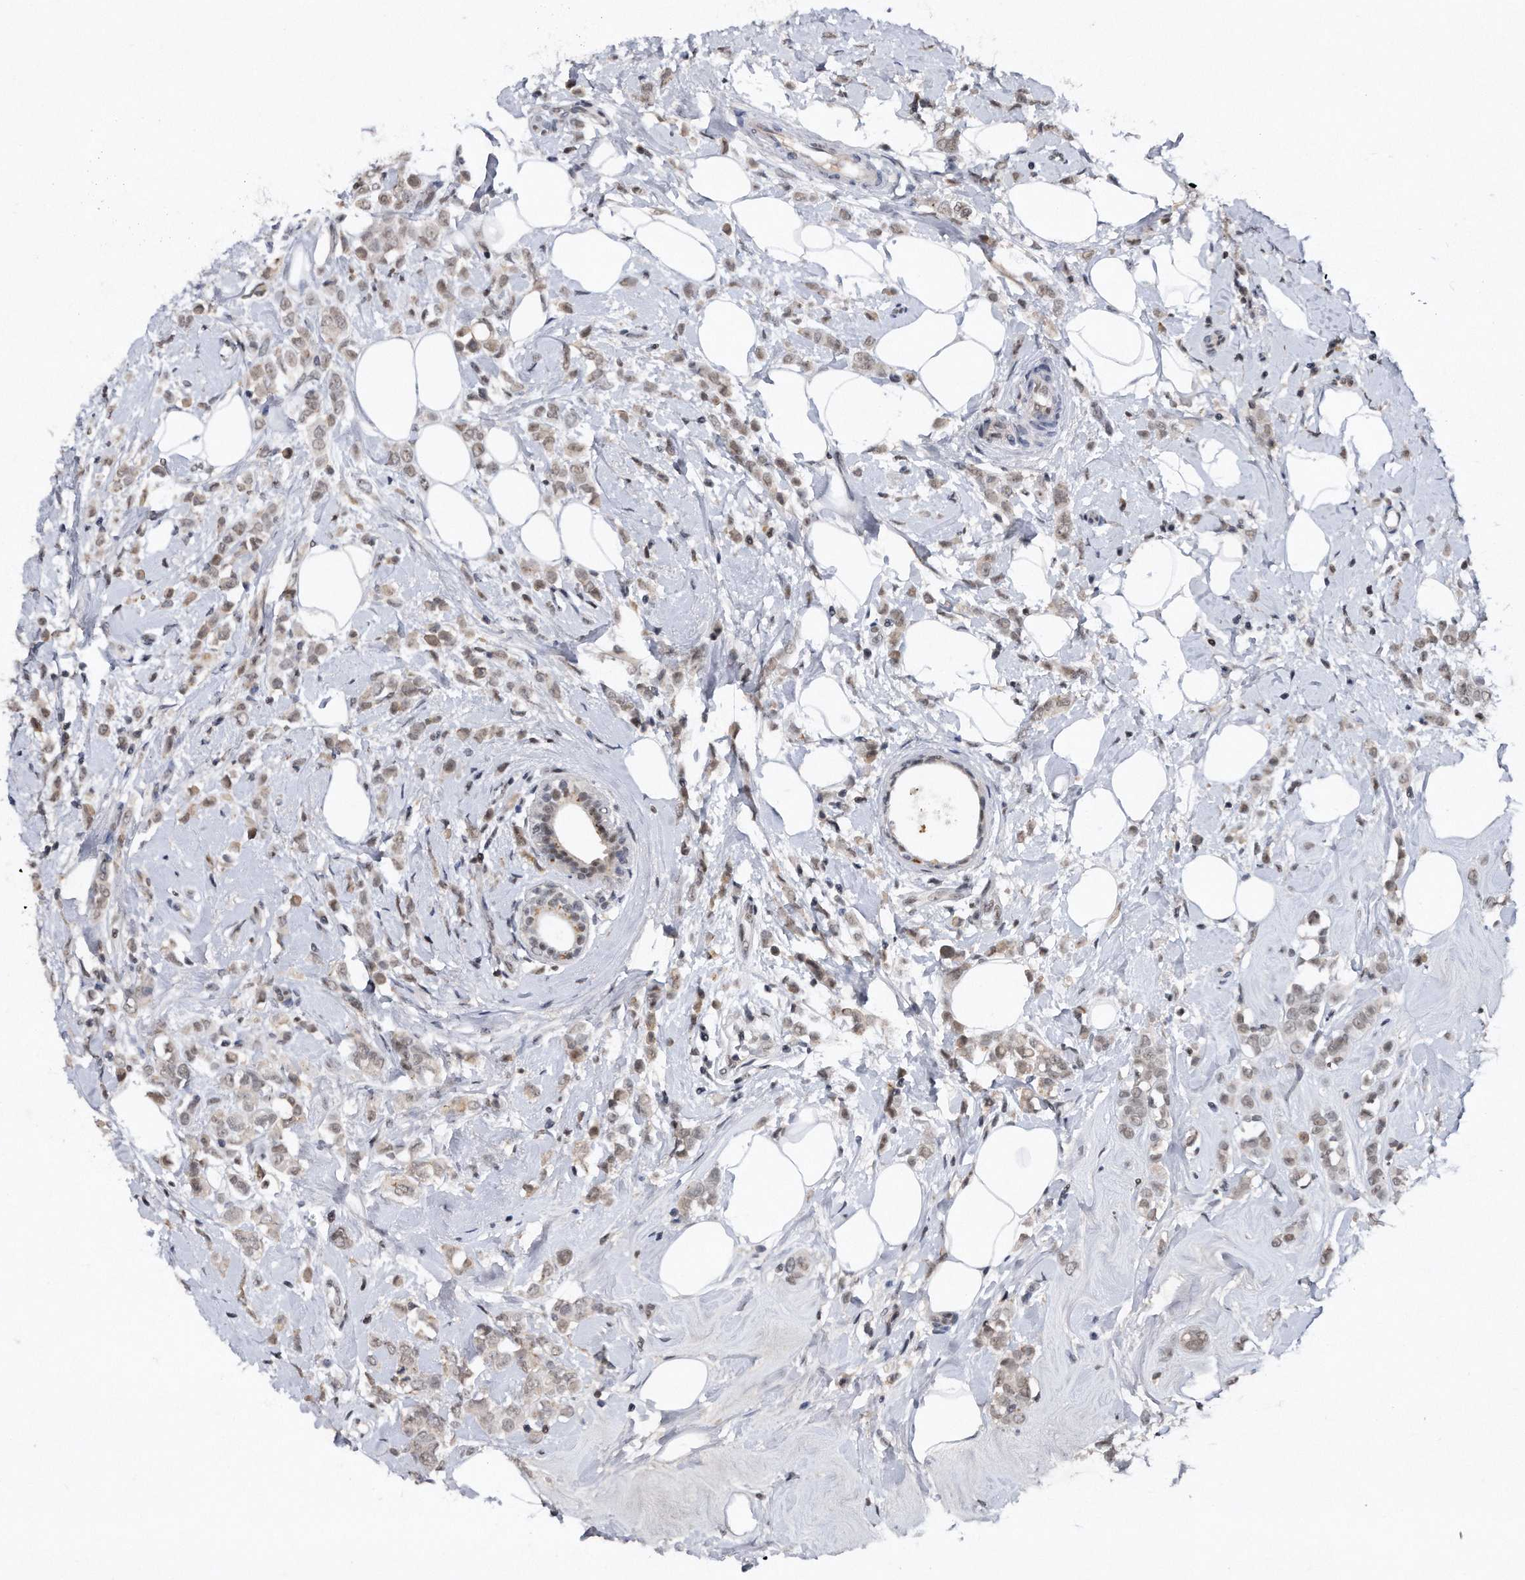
{"staining": {"intensity": "weak", "quantity": ">75%", "location": "nuclear"}, "tissue": "breast cancer", "cell_type": "Tumor cells", "image_type": "cancer", "snomed": [{"axis": "morphology", "description": "Lobular carcinoma"}, {"axis": "topography", "description": "Breast"}], "caption": "The immunohistochemical stain labels weak nuclear expression in tumor cells of breast lobular carcinoma tissue.", "gene": "VIRMA", "patient": {"sex": "female", "age": 47}}